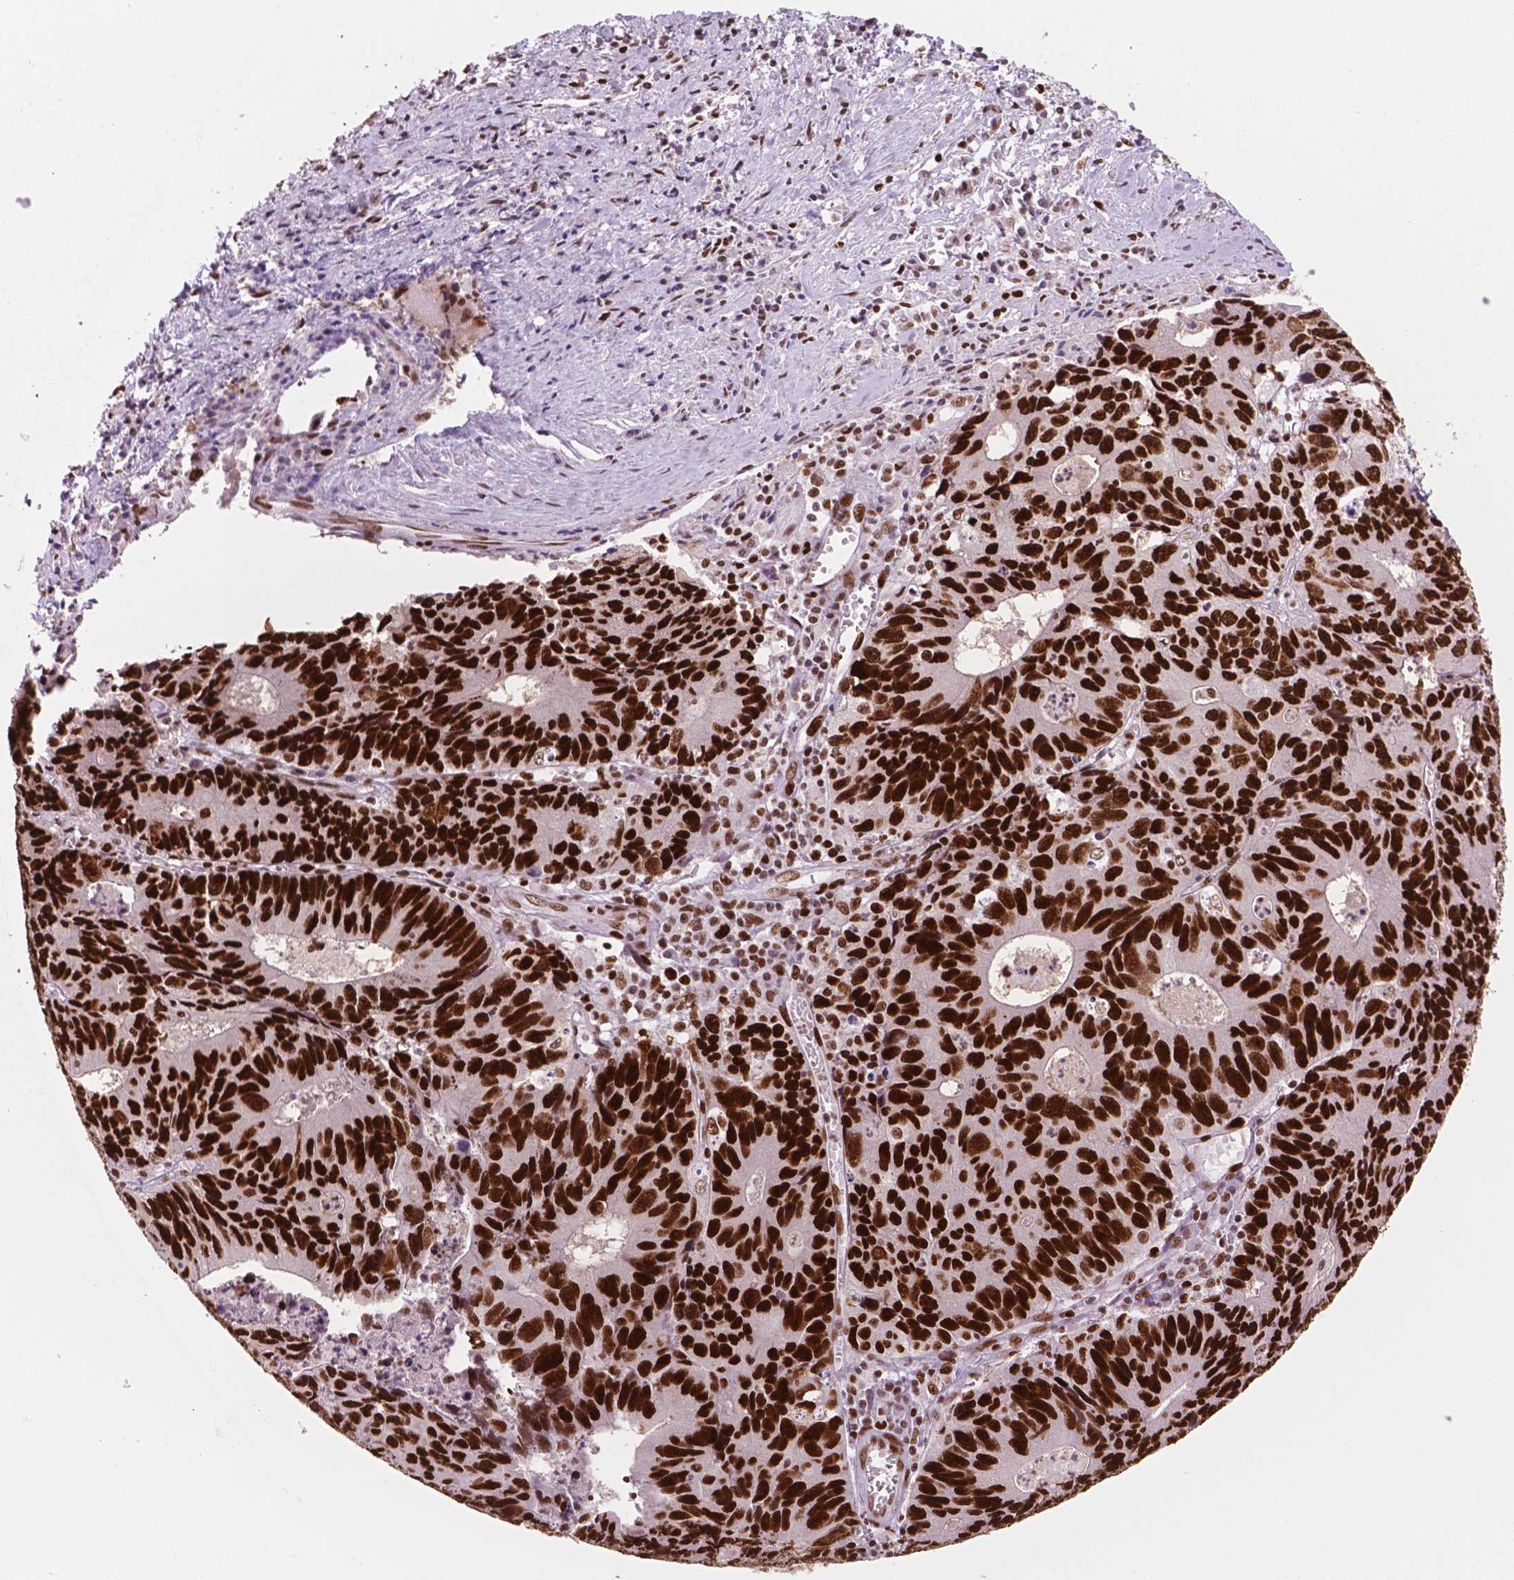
{"staining": {"intensity": "strong", "quantity": ">75%", "location": "nuclear"}, "tissue": "liver cancer", "cell_type": "Tumor cells", "image_type": "cancer", "snomed": [{"axis": "morphology", "description": "Cholangiocarcinoma"}, {"axis": "topography", "description": "Liver"}], "caption": "Protein analysis of liver cancer (cholangiocarcinoma) tissue reveals strong nuclear staining in about >75% of tumor cells. Nuclei are stained in blue.", "gene": "MSH6", "patient": {"sex": "male", "age": 65}}